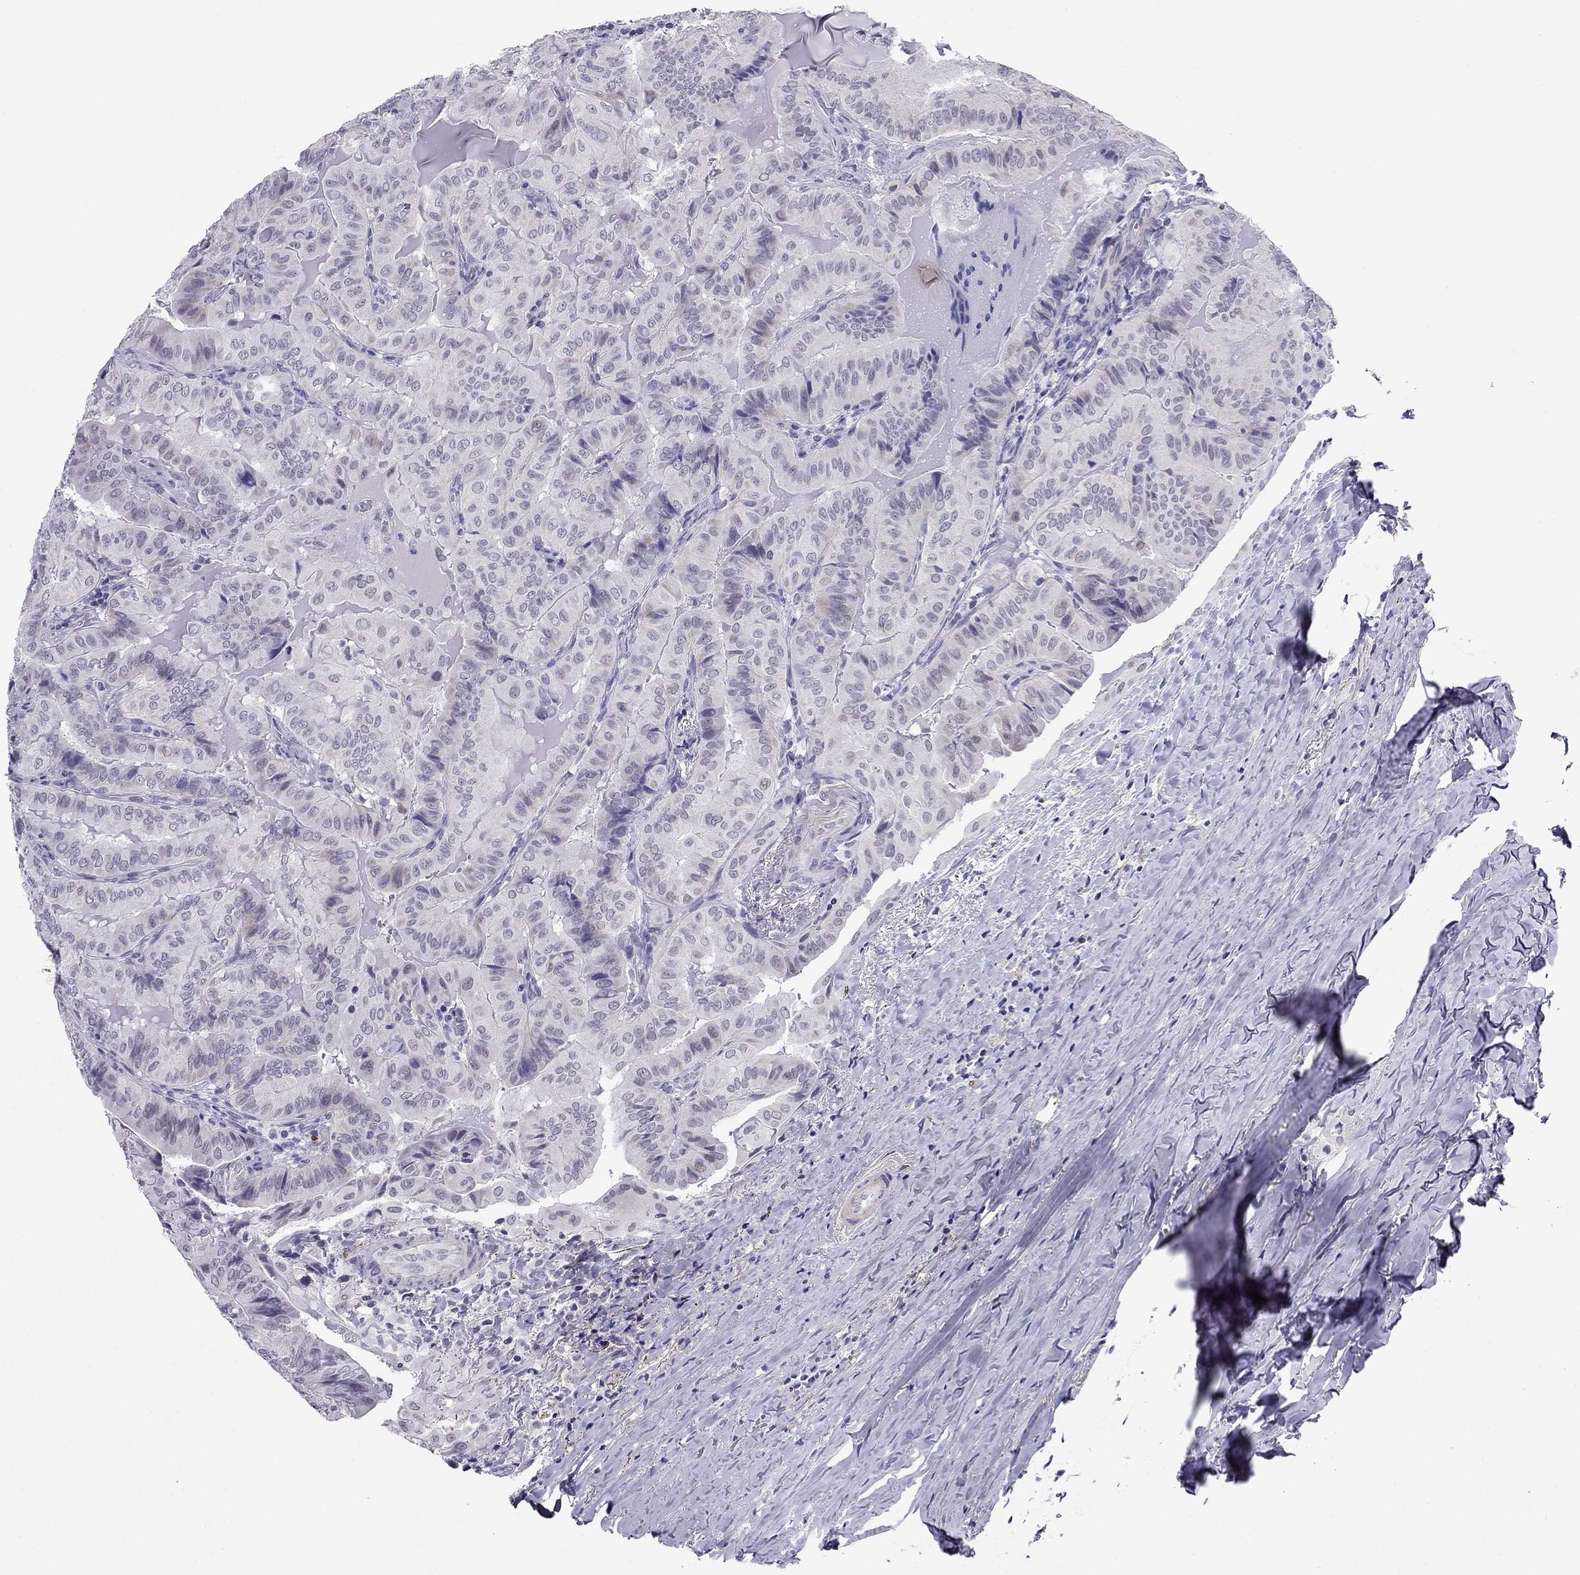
{"staining": {"intensity": "negative", "quantity": "none", "location": "none"}, "tissue": "thyroid cancer", "cell_type": "Tumor cells", "image_type": "cancer", "snomed": [{"axis": "morphology", "description": "Papillary adenocarcinoma, NOS"}, {"axis": "topography", "description": "Thyroid gland"}], "caption": "Tumor cells are negative for protein expression in human thyroid cancer. The staining is performed using DAB brown chromogen with nuclei counter-stained in using hematoxylin.", "gene": "ZNF646", "patient": {"sex": "female", "age": 68}}